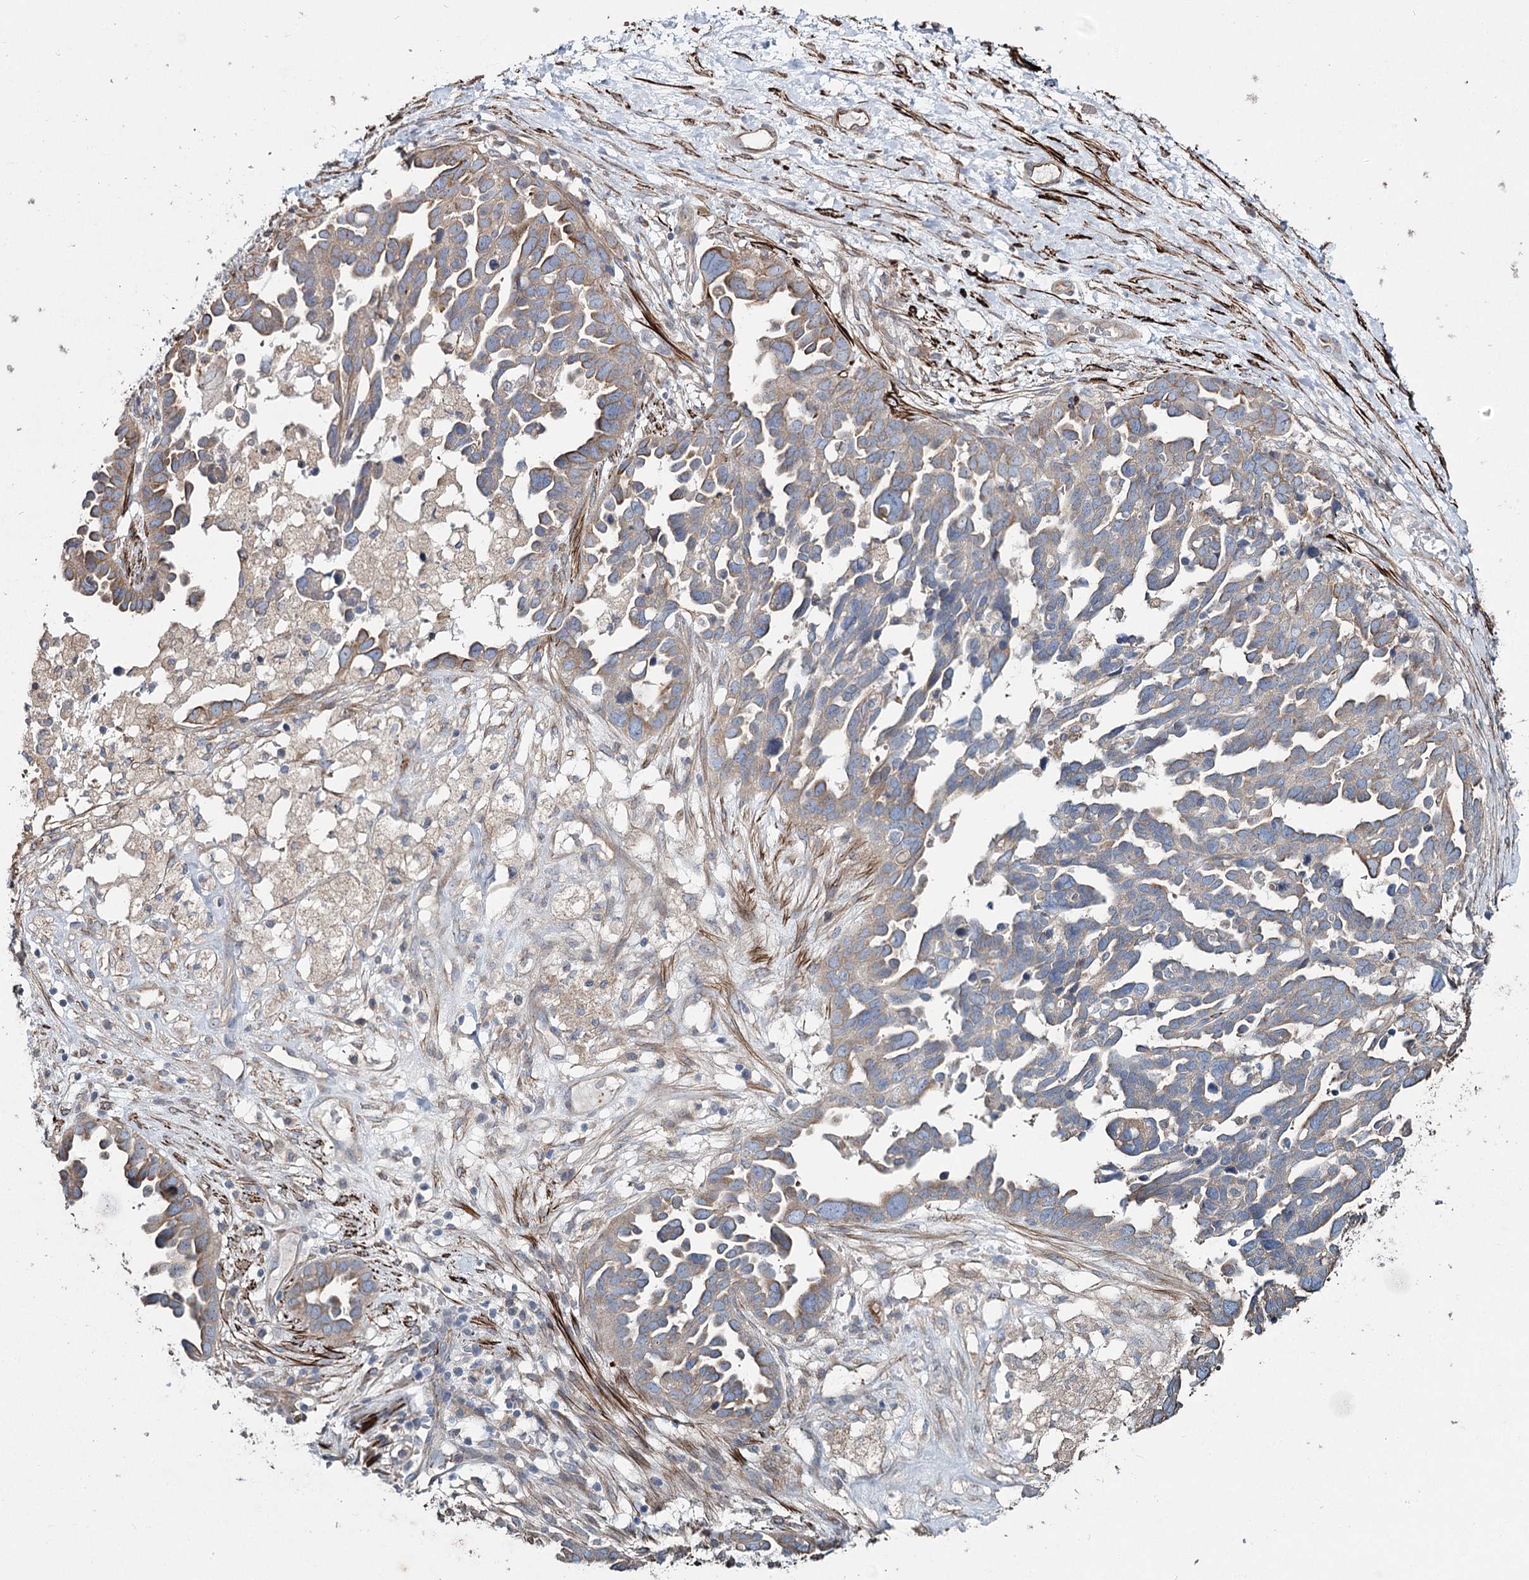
{"staining": {"intensity": "weak", "quantity": ">75%", "location": "cytoplasmic/membranous"}, "tissue": "ovarian cancer", "cell_type": "Tumor cells", "image_type": "cancer", "snomed": [{"axis": "morphology", "description": "Cystadenocarcinoma, serous, NOS"}, {"axis": "topography", "description": "Ovary"}], "caption": "Human serous cystadenocarcinoma (ovarian) stained with a brown dye shows weak cytoplasmic/membranous positive positivity in about >75% of tumor cells.", "gene": "SUMF1", "patient": {"sex": "female", "age": 54}}